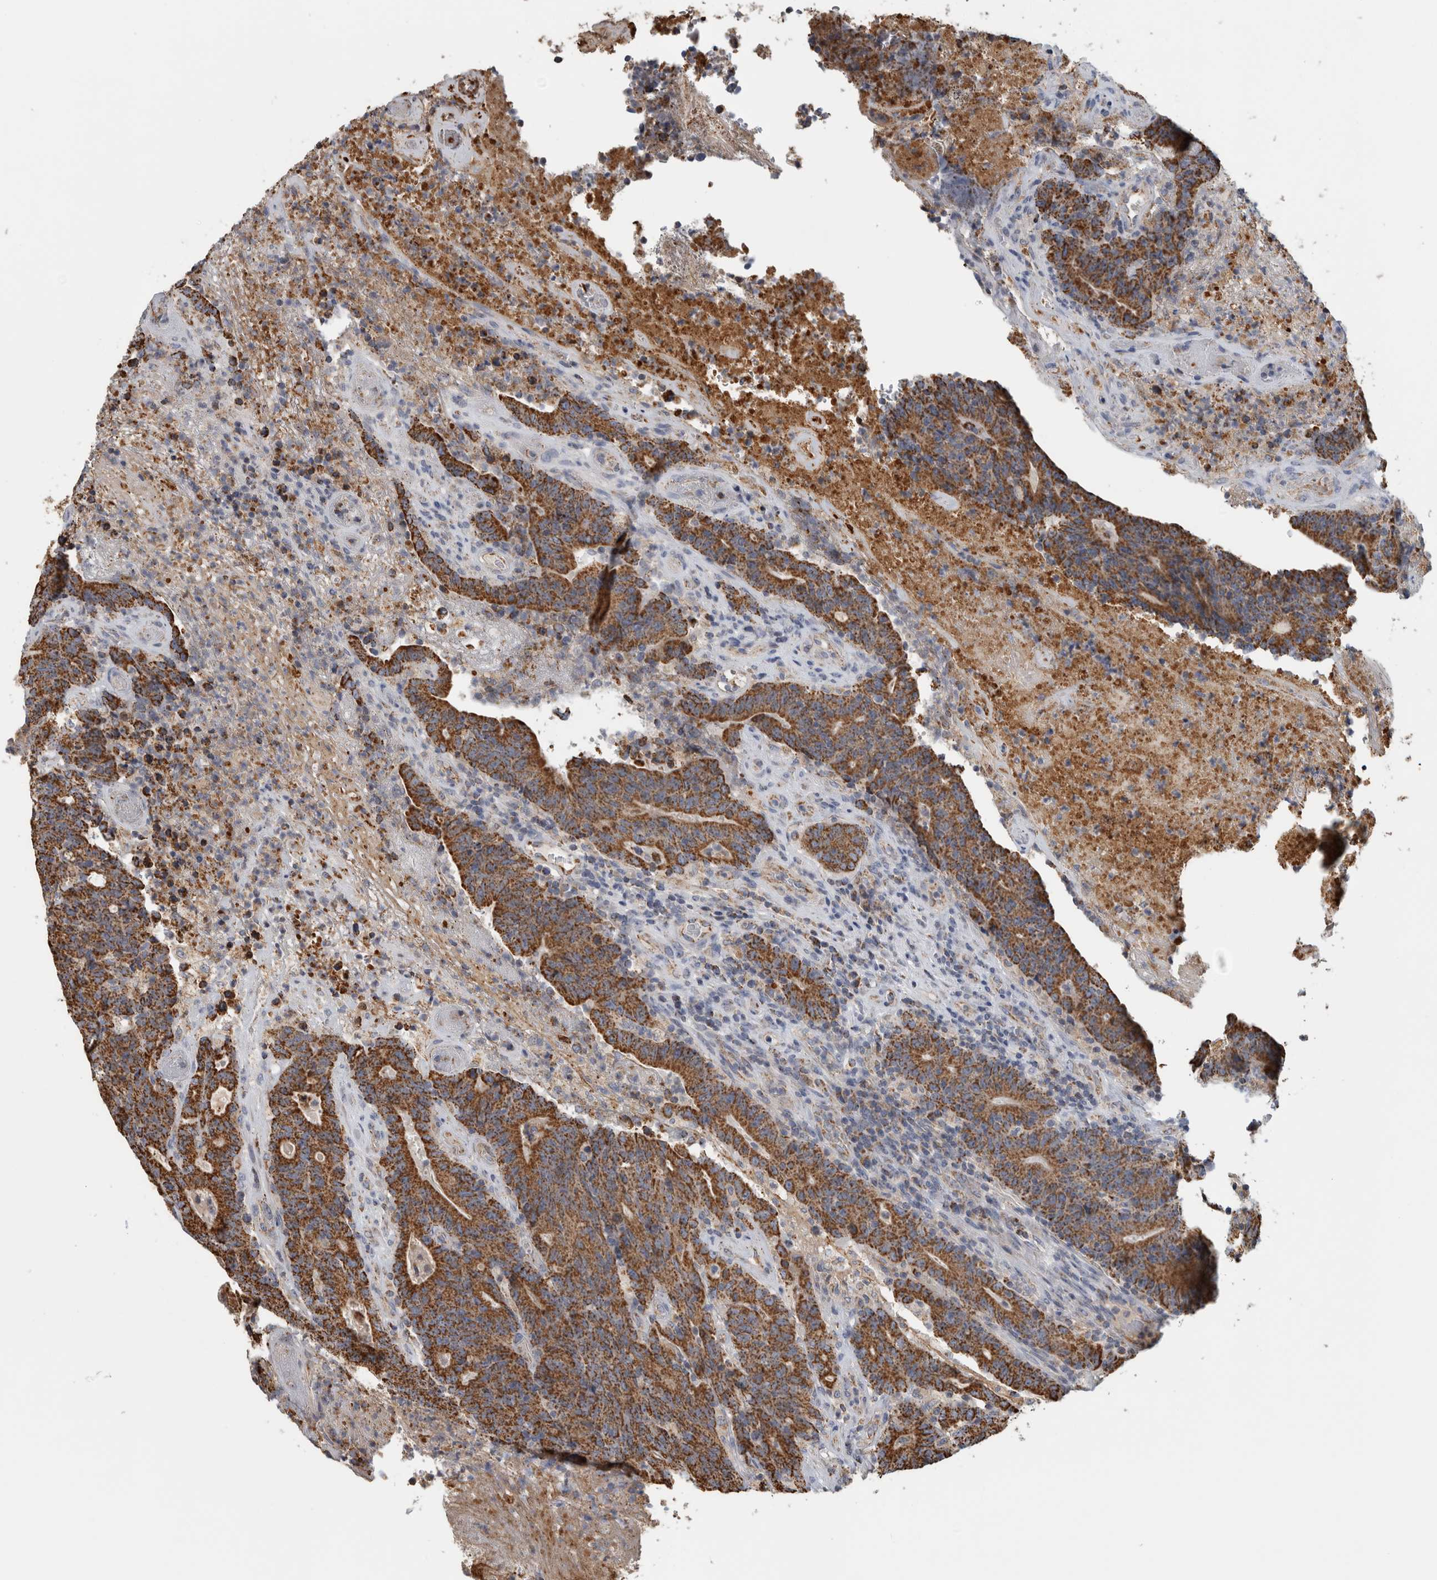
{"staining": {"intensity": "strong", "quantity": ">75%", "location": "cytoplasmic/membranous"}, "tissue": "colorectal cancer", "cell_type": "Tumor cells", "image_type": "cancer", "snomed": [{"axis": "morphology", "description": "Normal tissue, NOS"}, {"axis": "morphology", "description": "Adenocarcinoma, NOS"}, {"axis": "topography", "description": "Colon"}], "caption": "Immunohistochemical staining of human colorectal cancer demonstrates high levels of strong cytoplasmic/membranous protein staining in about >75% of tumor cells.", "gene": "ST8SIA1", "patient": {"sex": "female", "age": 75}}